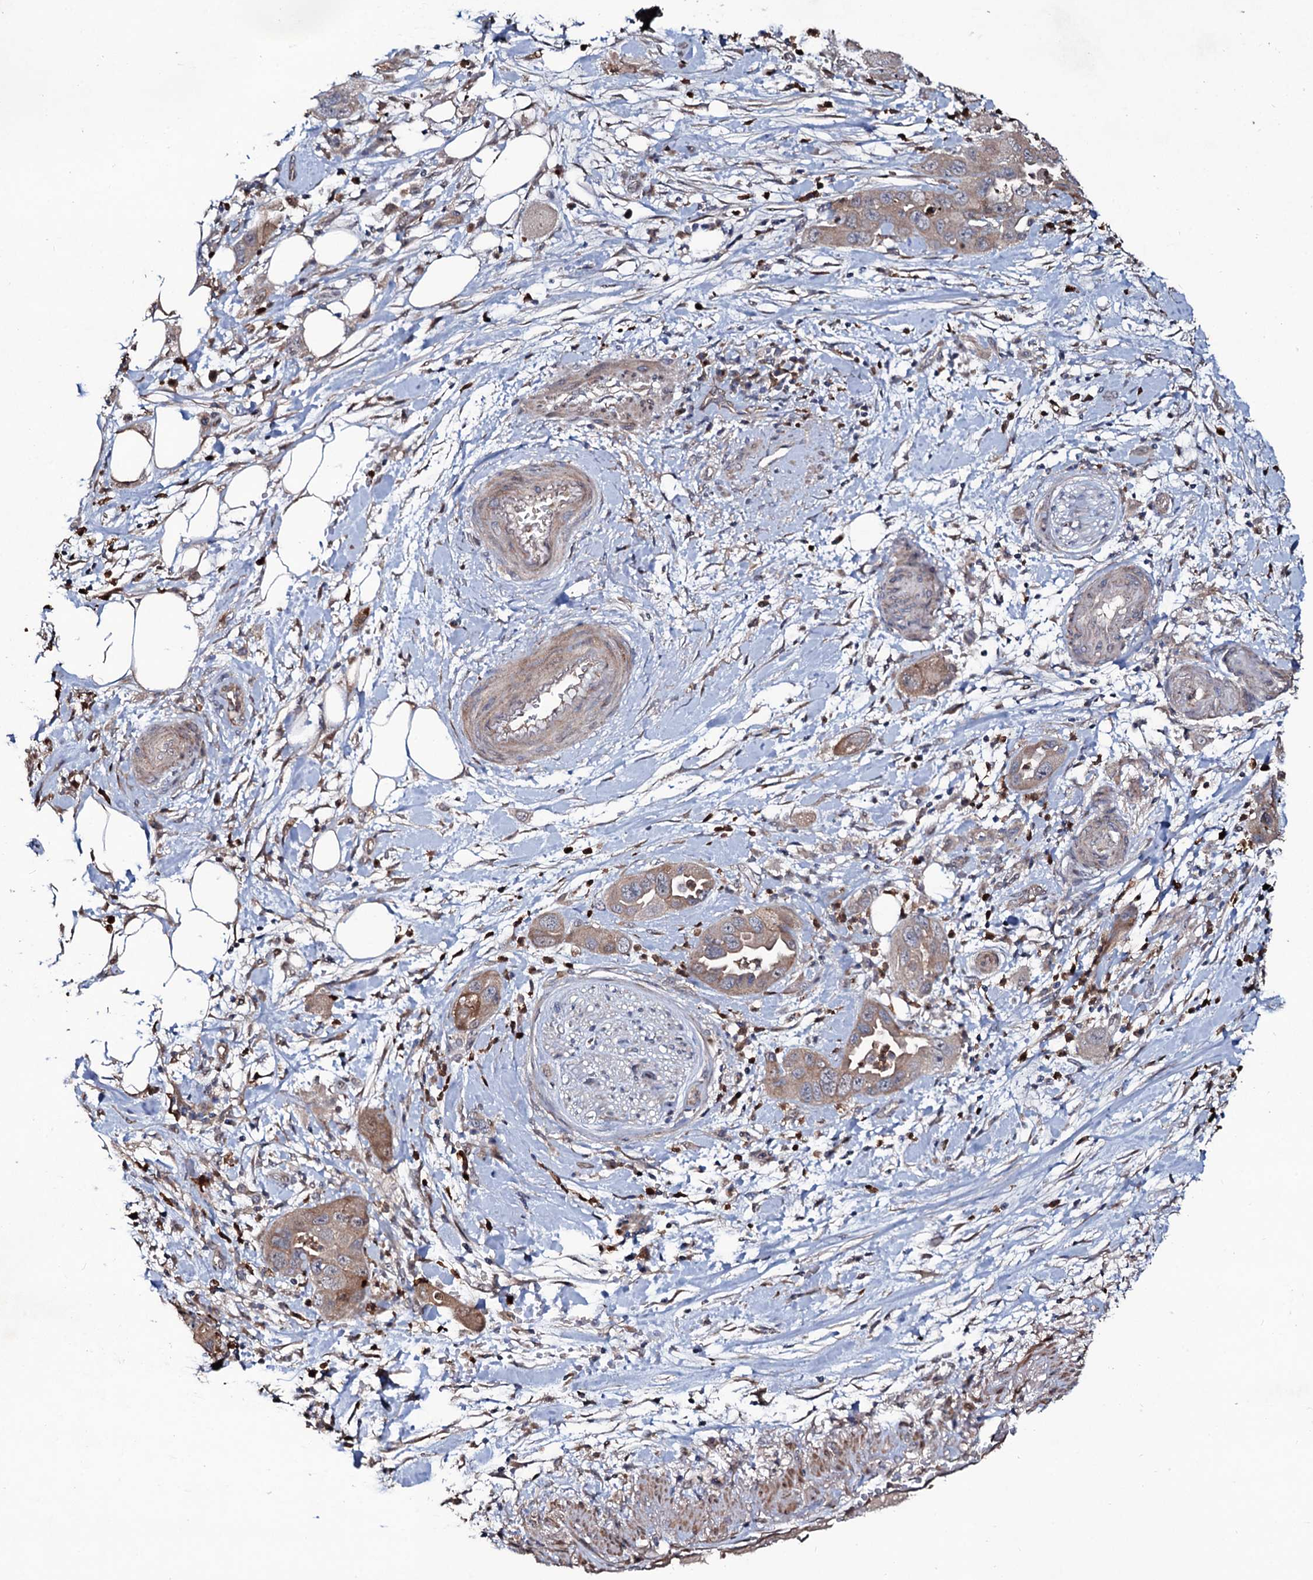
{"staining": {"intensity": "weak", "quantity": ">75%", "location": "cytoplasmic/membranous"}, "tissue": "pancreatic cancer", "cell_type": "Tumor cells", "image_type": "cancer", "snomed": [{"axis": "morphology", "description": "Adenocarcinoma, NOS"}, {"axis": "topography", "description": "Pancreas"}], "caption": "The histopathology image demonstrates immunohistochemical staining of pancreatic cancer. There is weak cytoplasmic/membranous staining is present in about >75% of tumor cells.", "gene": "COG6", "patient": {"sex": "female", "age": 71}}